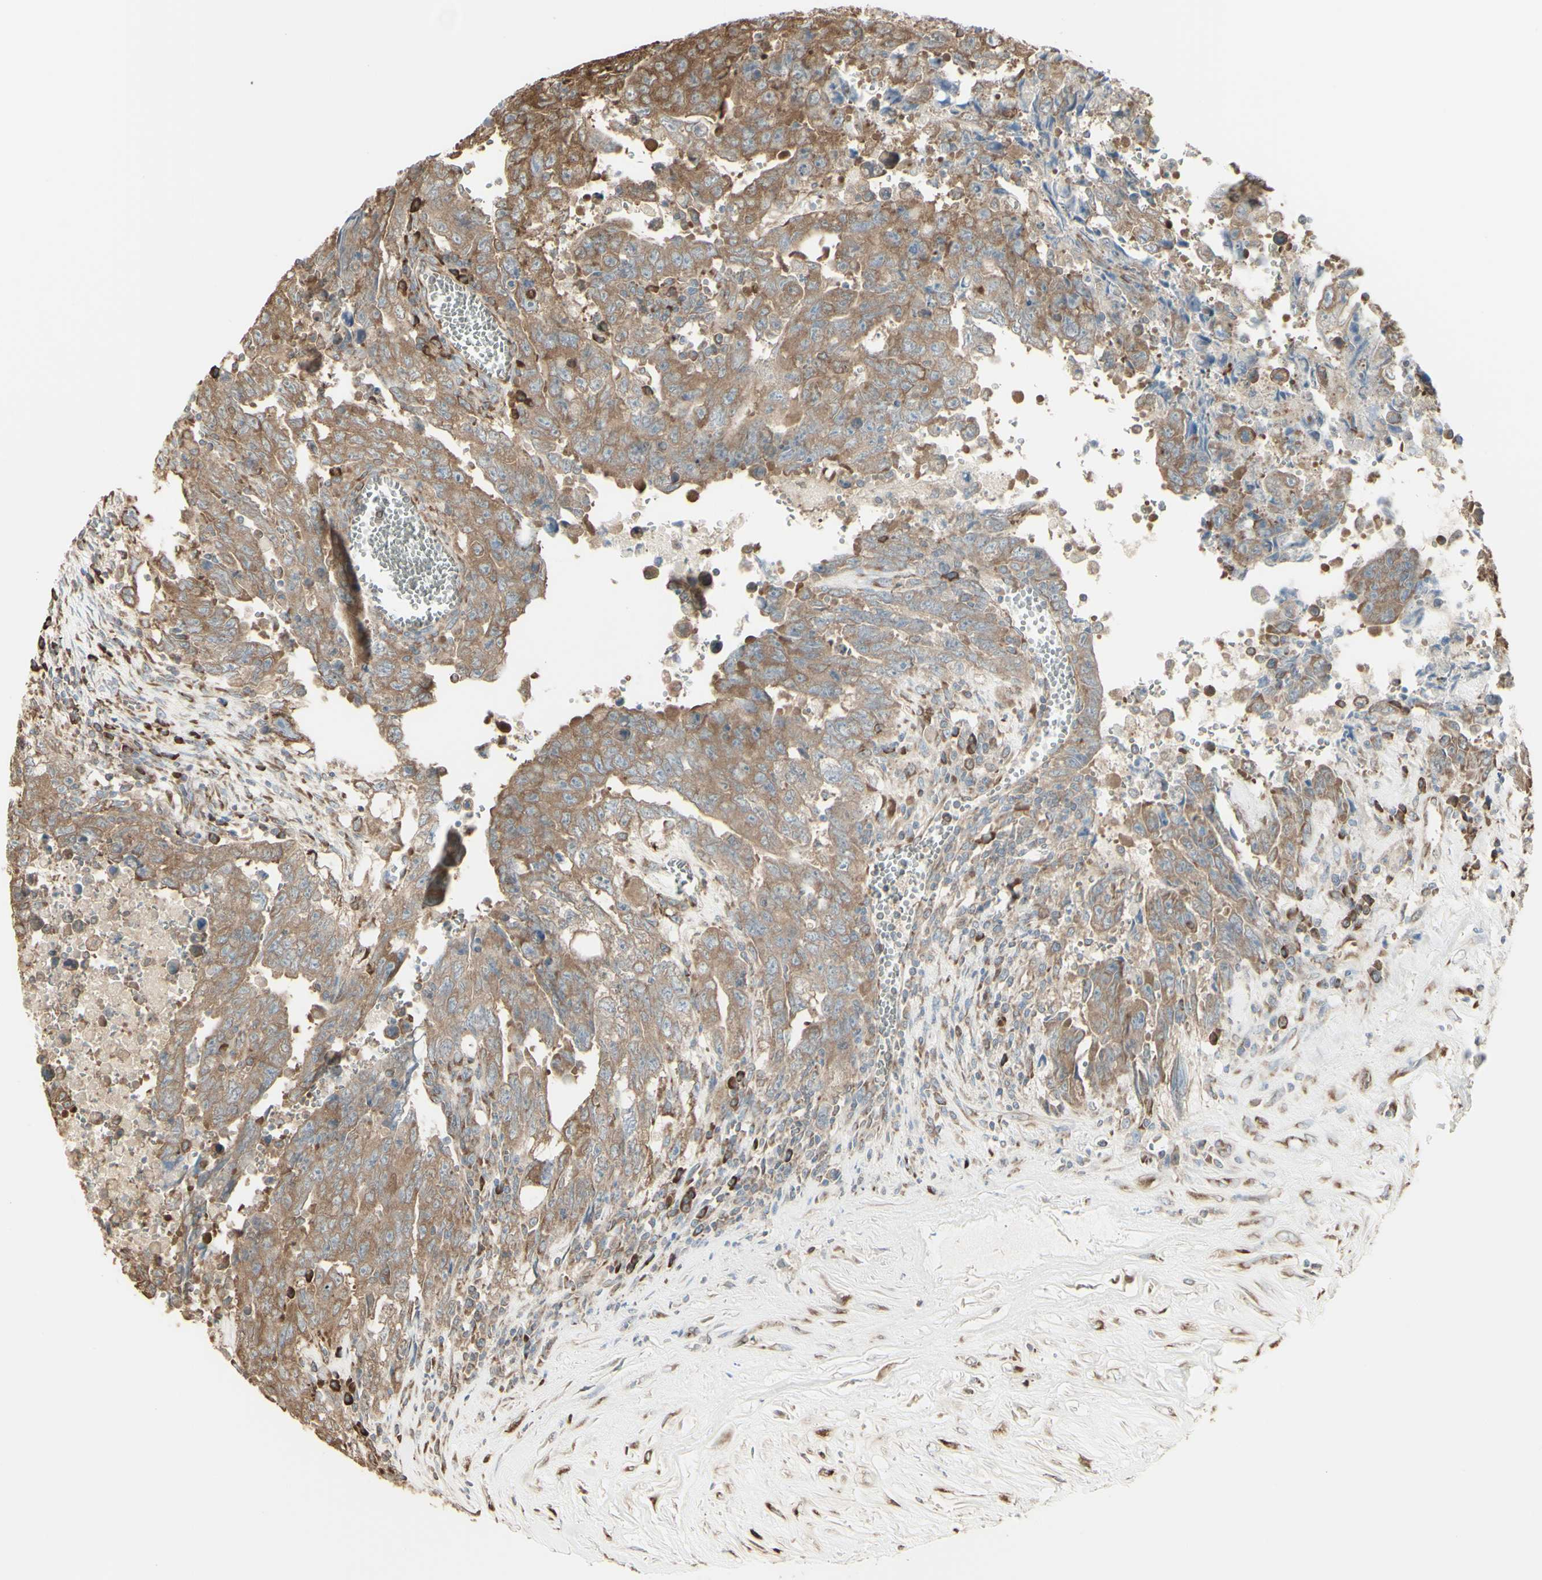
{"staining": {"intensity": "moderate", "quantity": ">75%", "location": "cytoplasmic/membranous"}, "tissue": "testis cancer", "cell_type": "Tumor cells", "image_type": "cancer", "snomed": [{"axis": "morphology", "description": "Carcinoma, Embryonal, NOS"}, {"axis": "topography", "description": "Testis"}], "caption": "Protein staining shows moderate cytoplasmic/membranous positivity in about >75% of tumor cells in testis embryonal carcinoma.", "gene": "EEF1B2", "patient": {"sex": "male", "age": 28}}